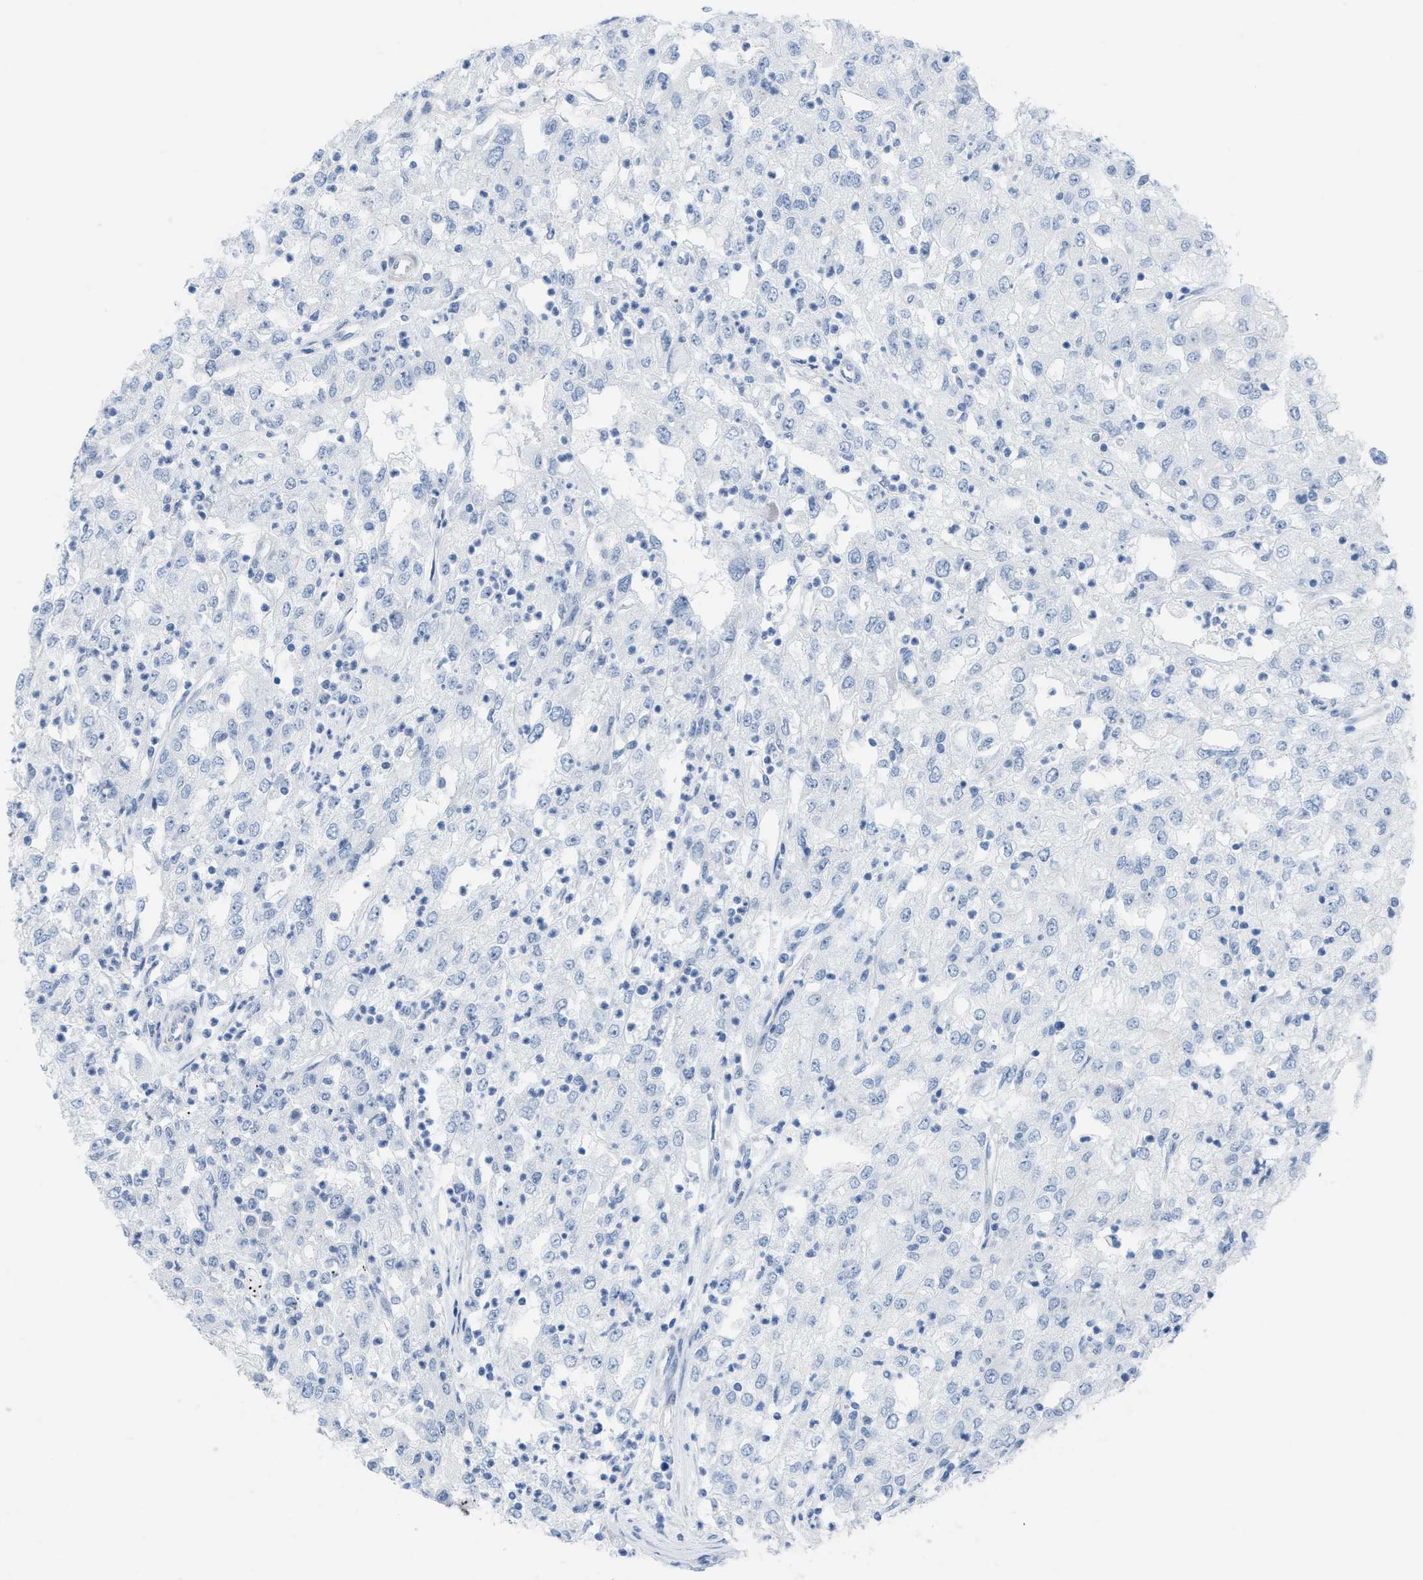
{"staining": {"intensity": "negative", "quantity": "none", "location": "none"}, "tissue": "renal cancer", "cell_type": "Tumor cells", "image_type": "cancer", "snomed": [{"axis": "morphology", "description": "Adenocarcinoma, NOS"}, {"axis": "topography", "description": "Kidney"}], "caption": "Tumor cells show no significant protein positivity in adenocarcinoma (renal).", "gene": "SLC12A1", "patient": {"sex": "female", "age": 54}}